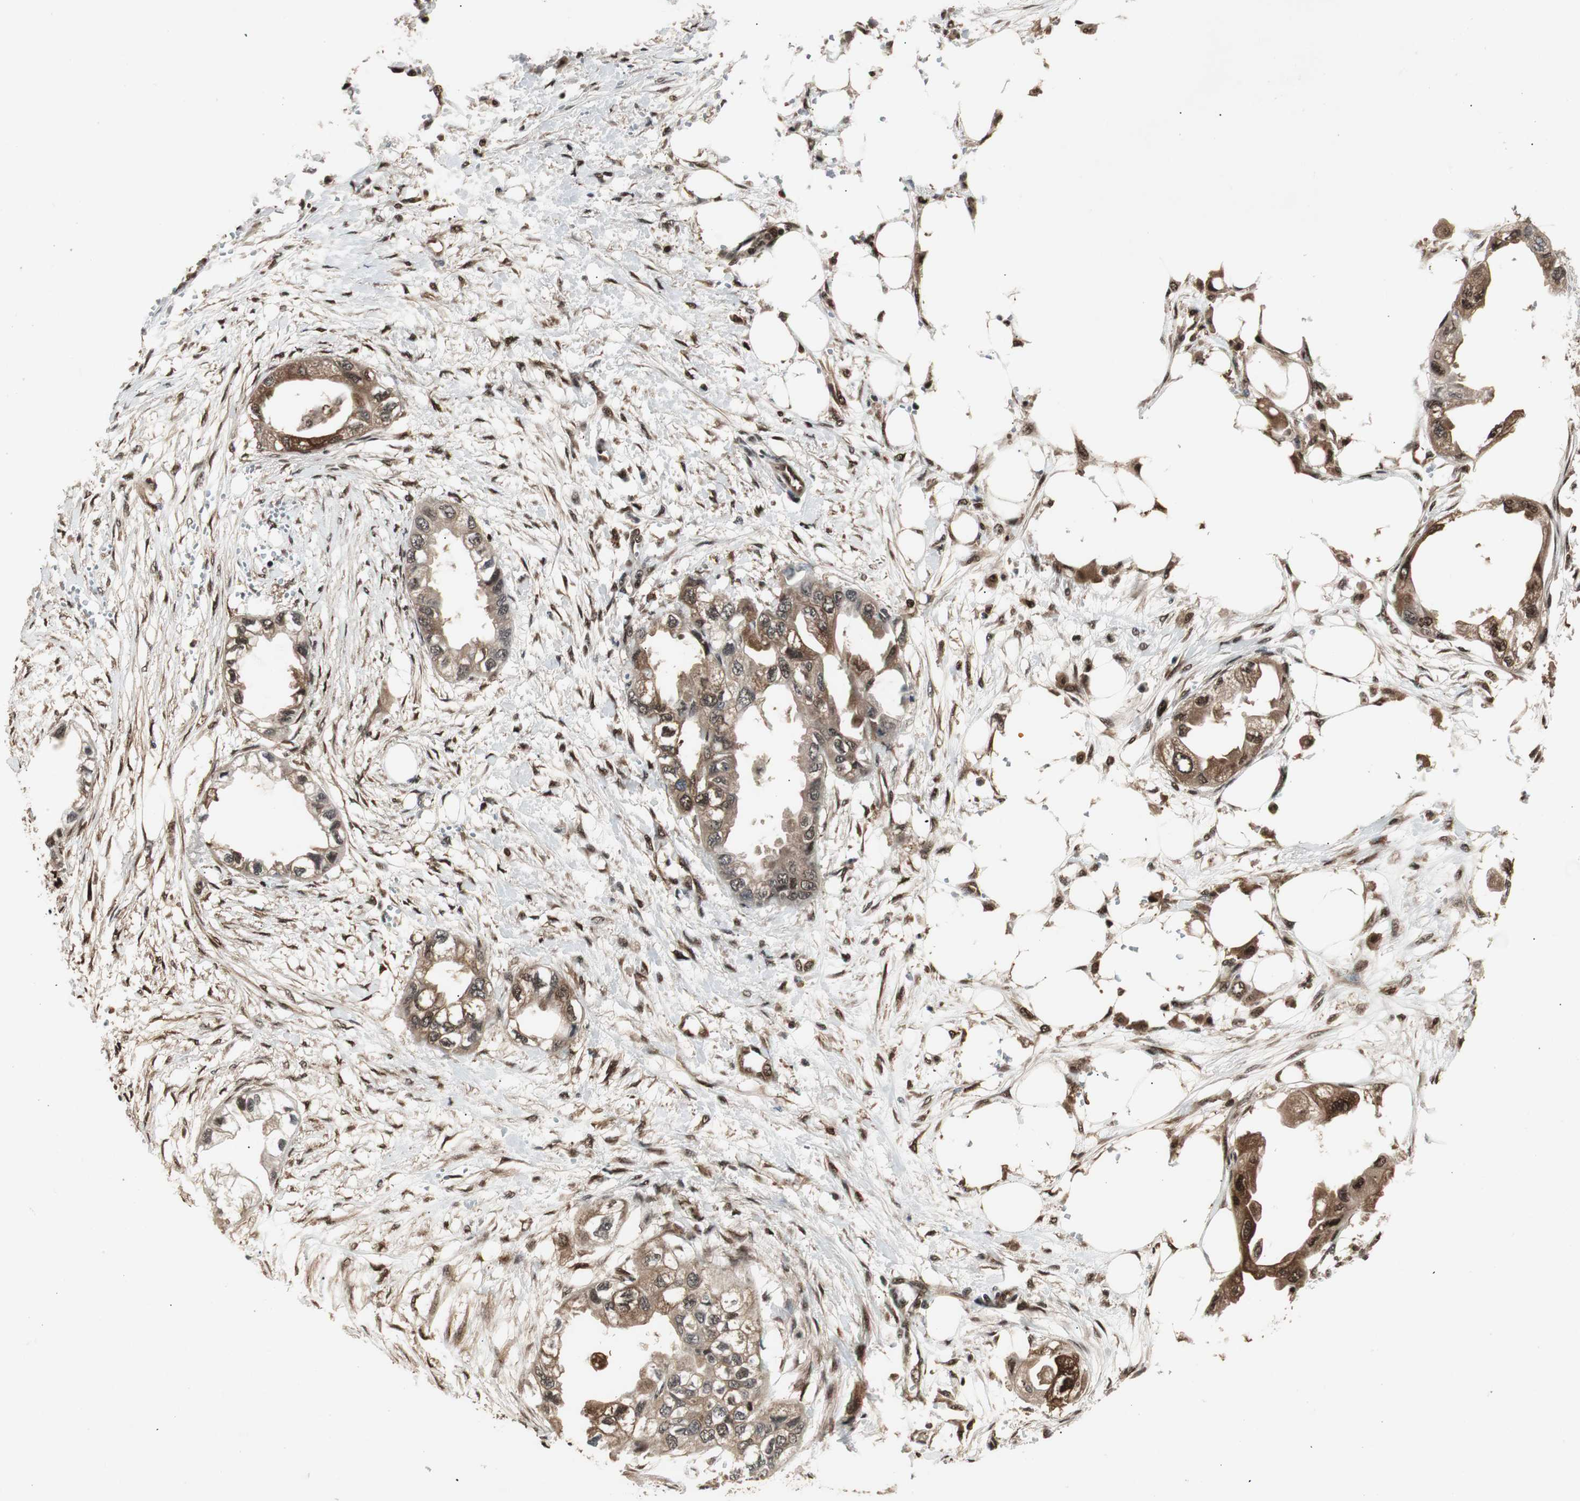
{"staining": {"intensity": "strong", "quantity": ">75%", "location": "cytoplasmic/membranous,nuclear"}, "tissue": "endometrial cancer", "cell_type": "Tumor cells", "image_type": "cancer", "snomed": [{"axis": "morphology", "description": "Adenocarcinoma, NOS"}, {"axis": "topography", "description": "Endometrium"}], "caption": "Immunohistochemistry (IHC) of human endometrial adenocarcinoma shows high levels of strong cytoplasmic/membranous and nuclear staining in about >75% of tumor cells.", "gene": "ACLY", "patient": {"sex": "female", "age": 67}}